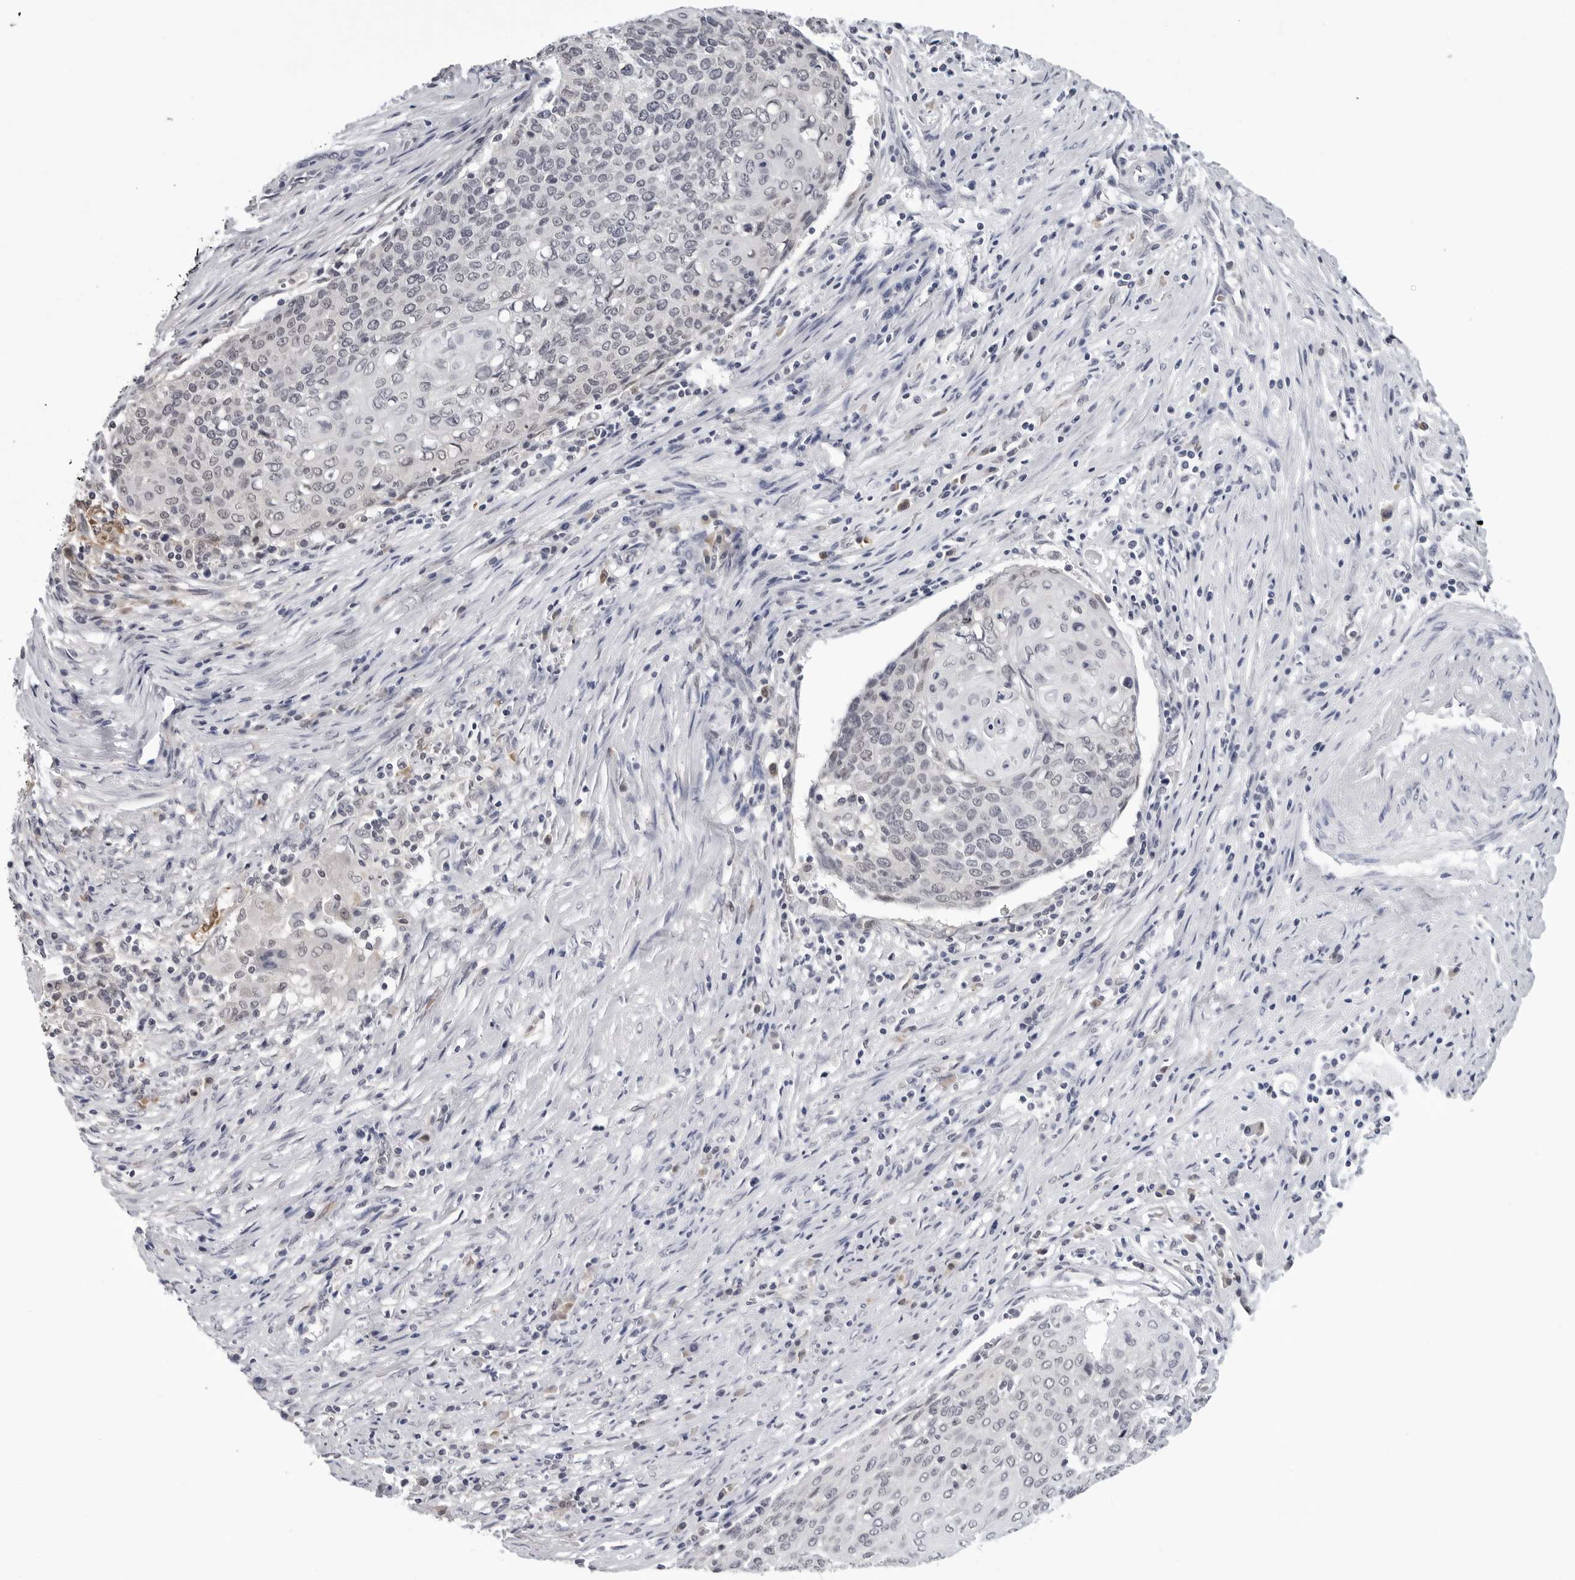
{"staining": {"intensity": "negative", "quantity": "none", "location": "none"}, "tissue": "cervical cancer", "cell_type": "Tumor cells", "image_type": "cancer", "snomed": [{"axis": "morphology", "description": "Squamous cell carcinoma, NOS"}, {"axis": "topography", "description": "Cervix"}], "caption": "DAB (3,3'-diaminobenzidine) immunohistochemical staining of cervical squamous cell carcinoma shows no significant positivity in tumor cells.", "gene": "TRMT13", "patient": {"sex": "female", "age": 39}}